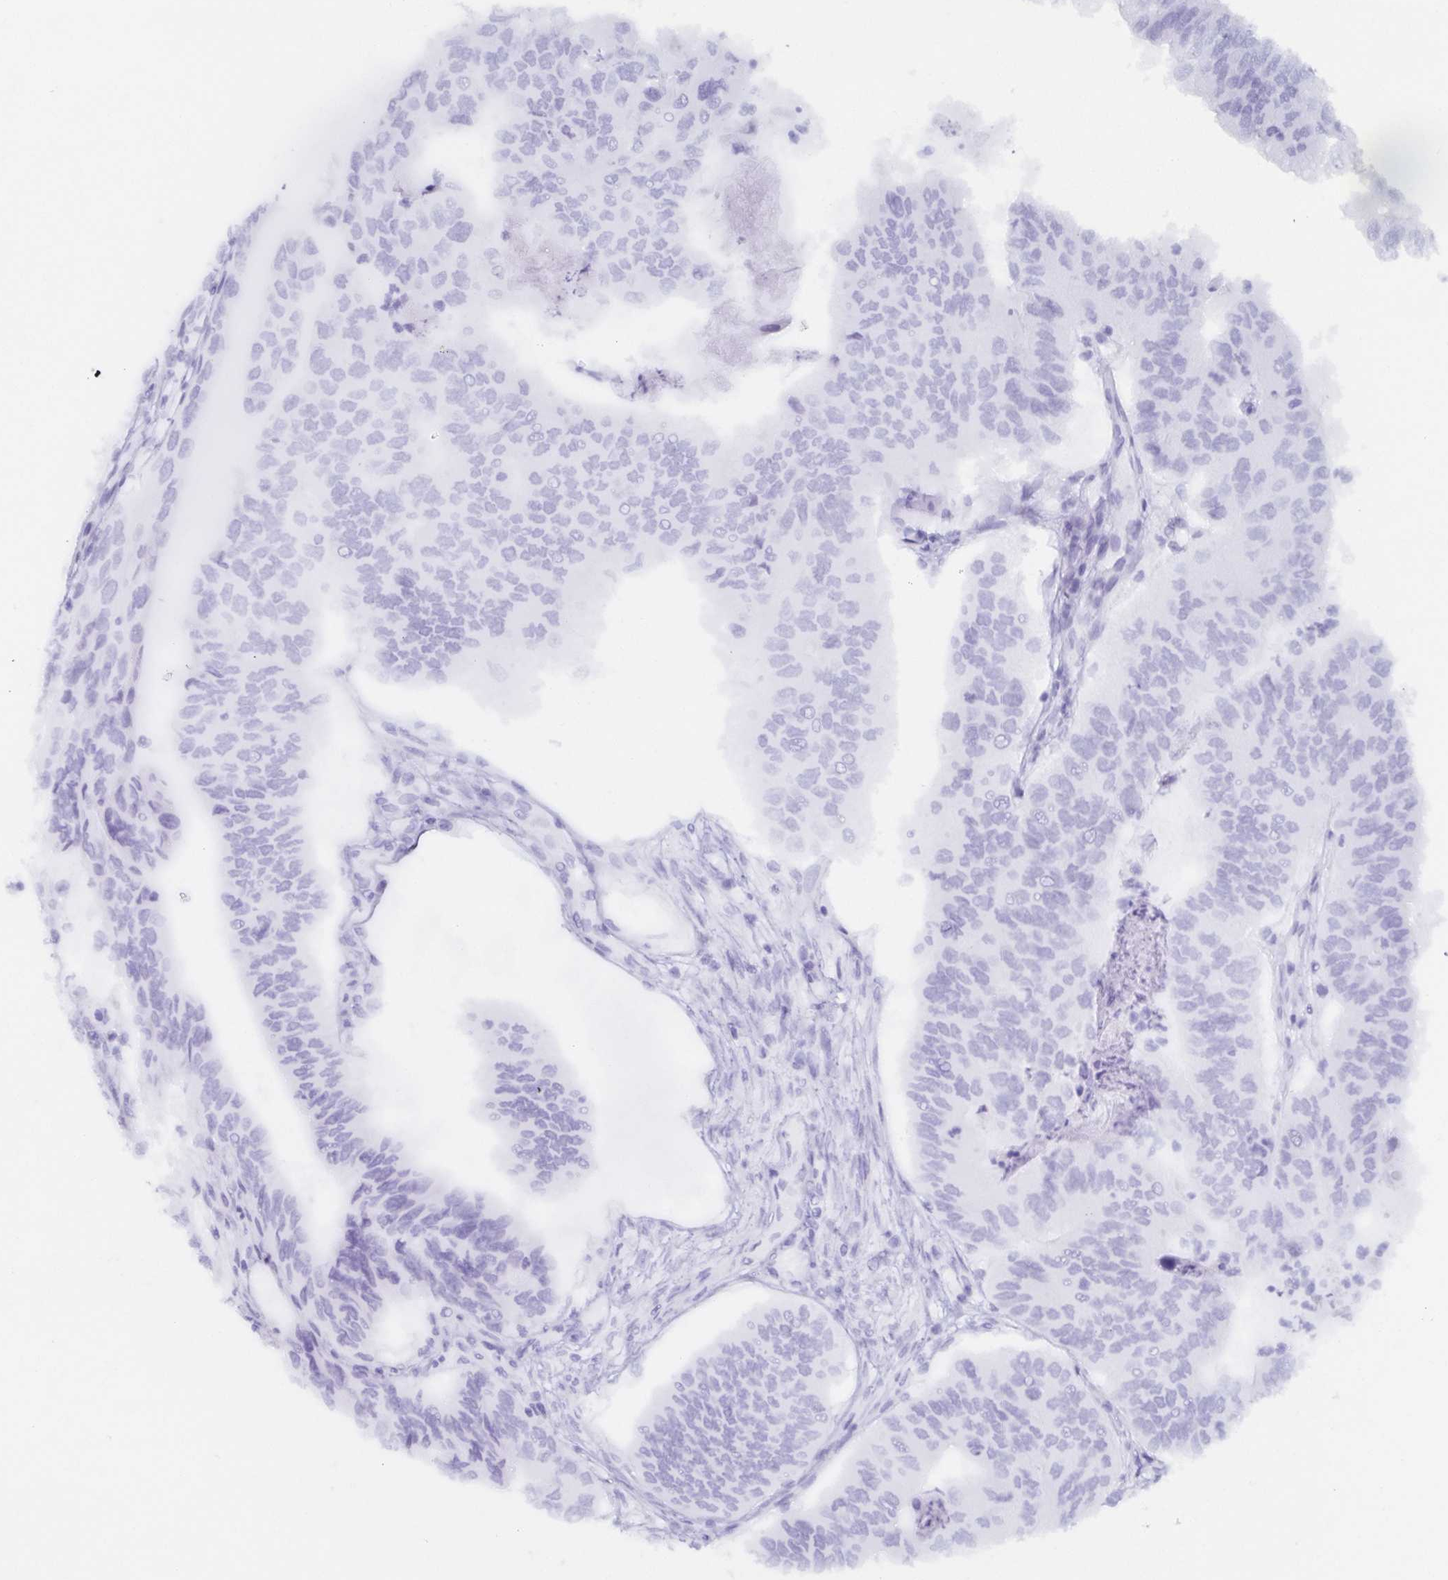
{"staining": {"intensity": "negative", "quantity": "none", "location": "none"}, "tissue": "colorectal cancer", "cell_type": "Tumor cells", "image_type": "cancer", "snomed": [{"axis": "morphology", "description": "Adenocarcinoma, NOS"}, {"axis": "topography", "description": "Colon"}], "caption": "IHC image of neoplastic tissue: colorectal adenocarcinoma stained with DAB (3,3'-diaminobenzidine) shows no significant protein positivity in tumor cells.", "gene": "AGFG2", "patient": {"sex": "female", "age": 67}}